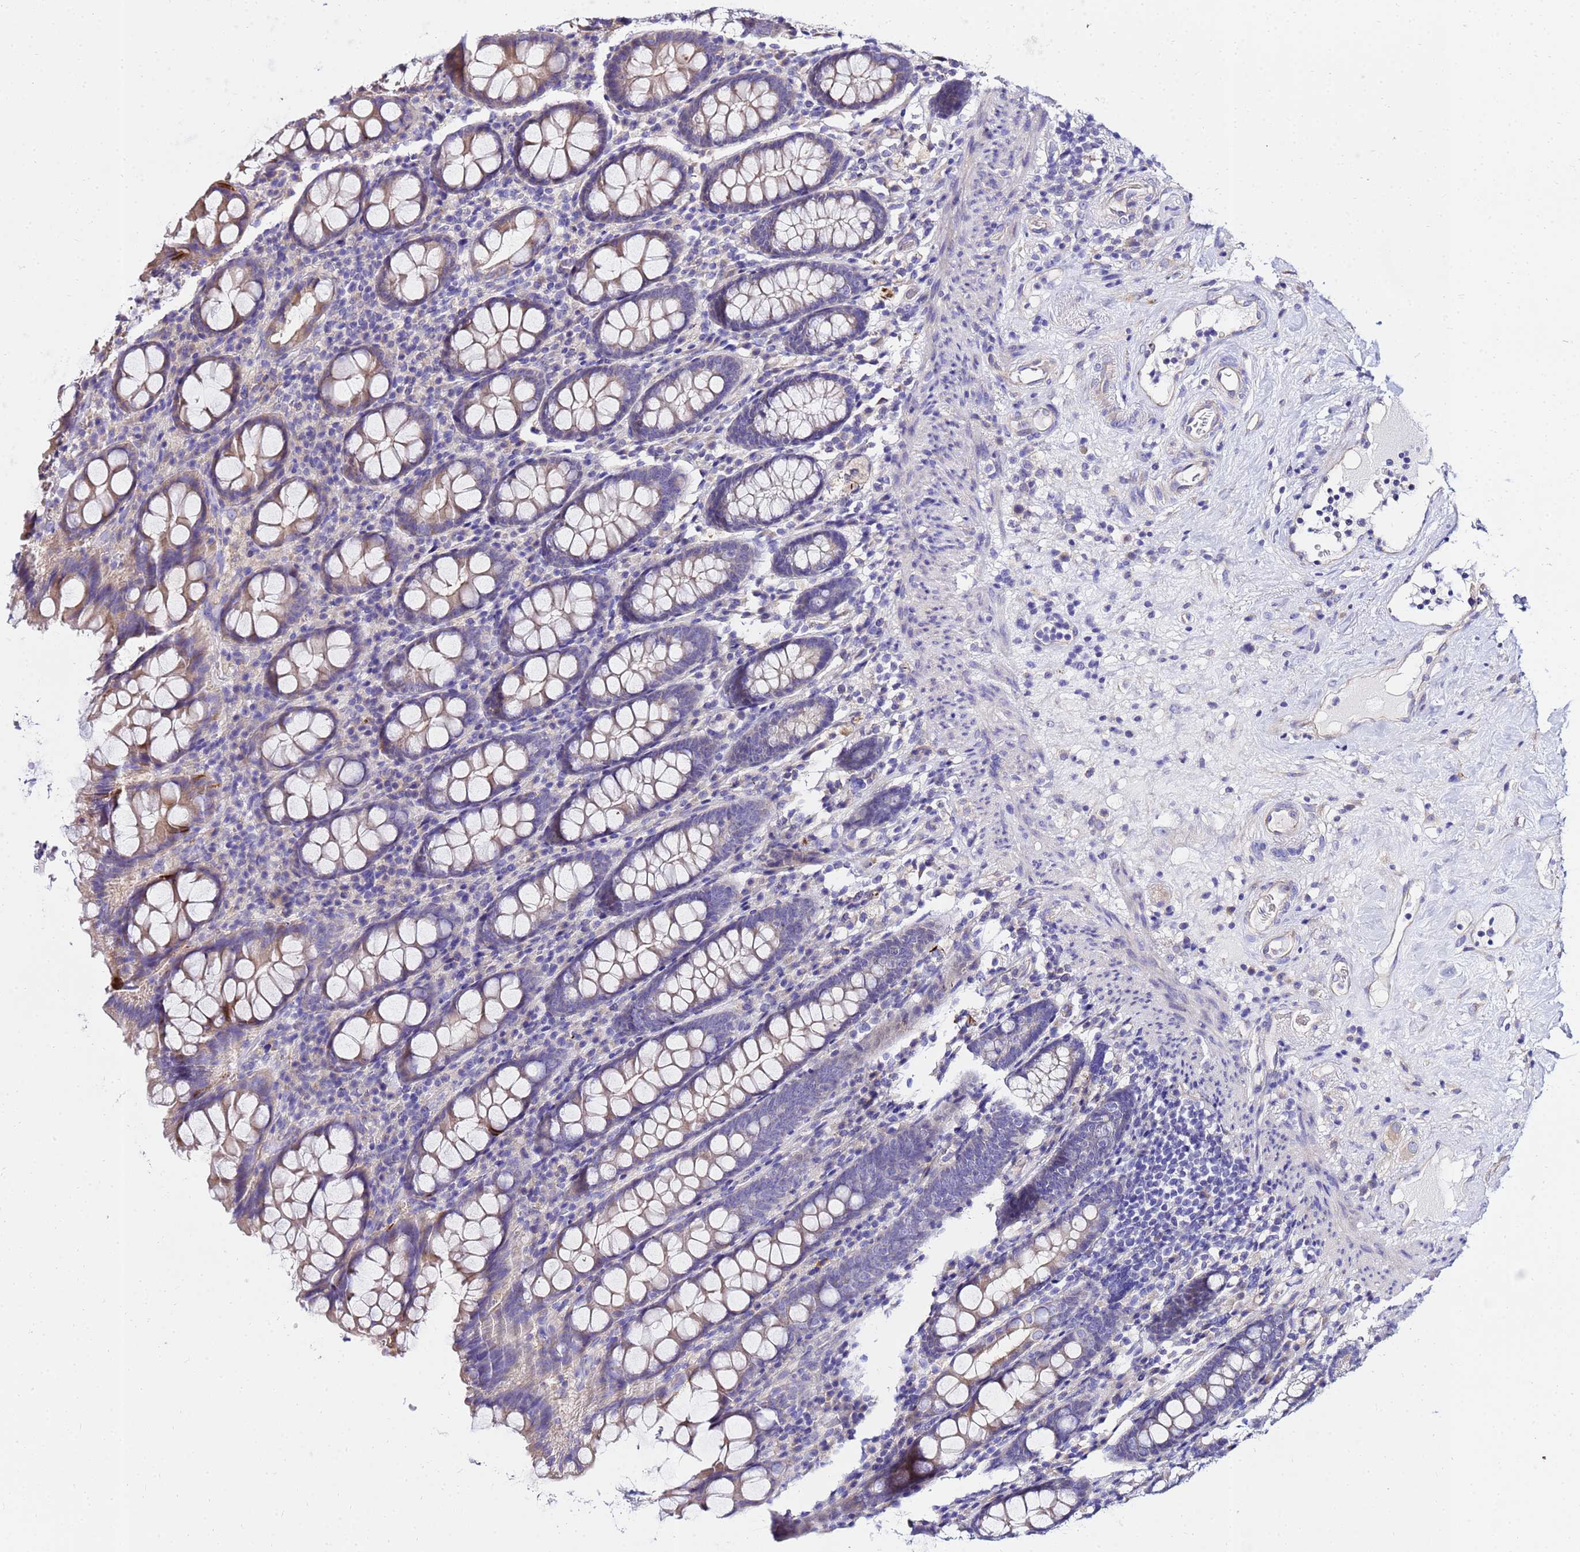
{"staining": {"intensity": "negative", "quantity": "none", "location": "none"}, "tissue": "colon", "cell_type": "Endothelial cells", "image_type": "normal", "snomed": [{"axis": "morphology", "description": "Normal tissue, NOS"}, {"axis": "topography", "description": "Colon"}], "caption": "An immunohistochemistry (IHC) photomicrograph of benign colon is shown. There is no staining in endothelial cells of colon.", "gene": "HERC5", "patient": {"sex": "female", "age": 79}}